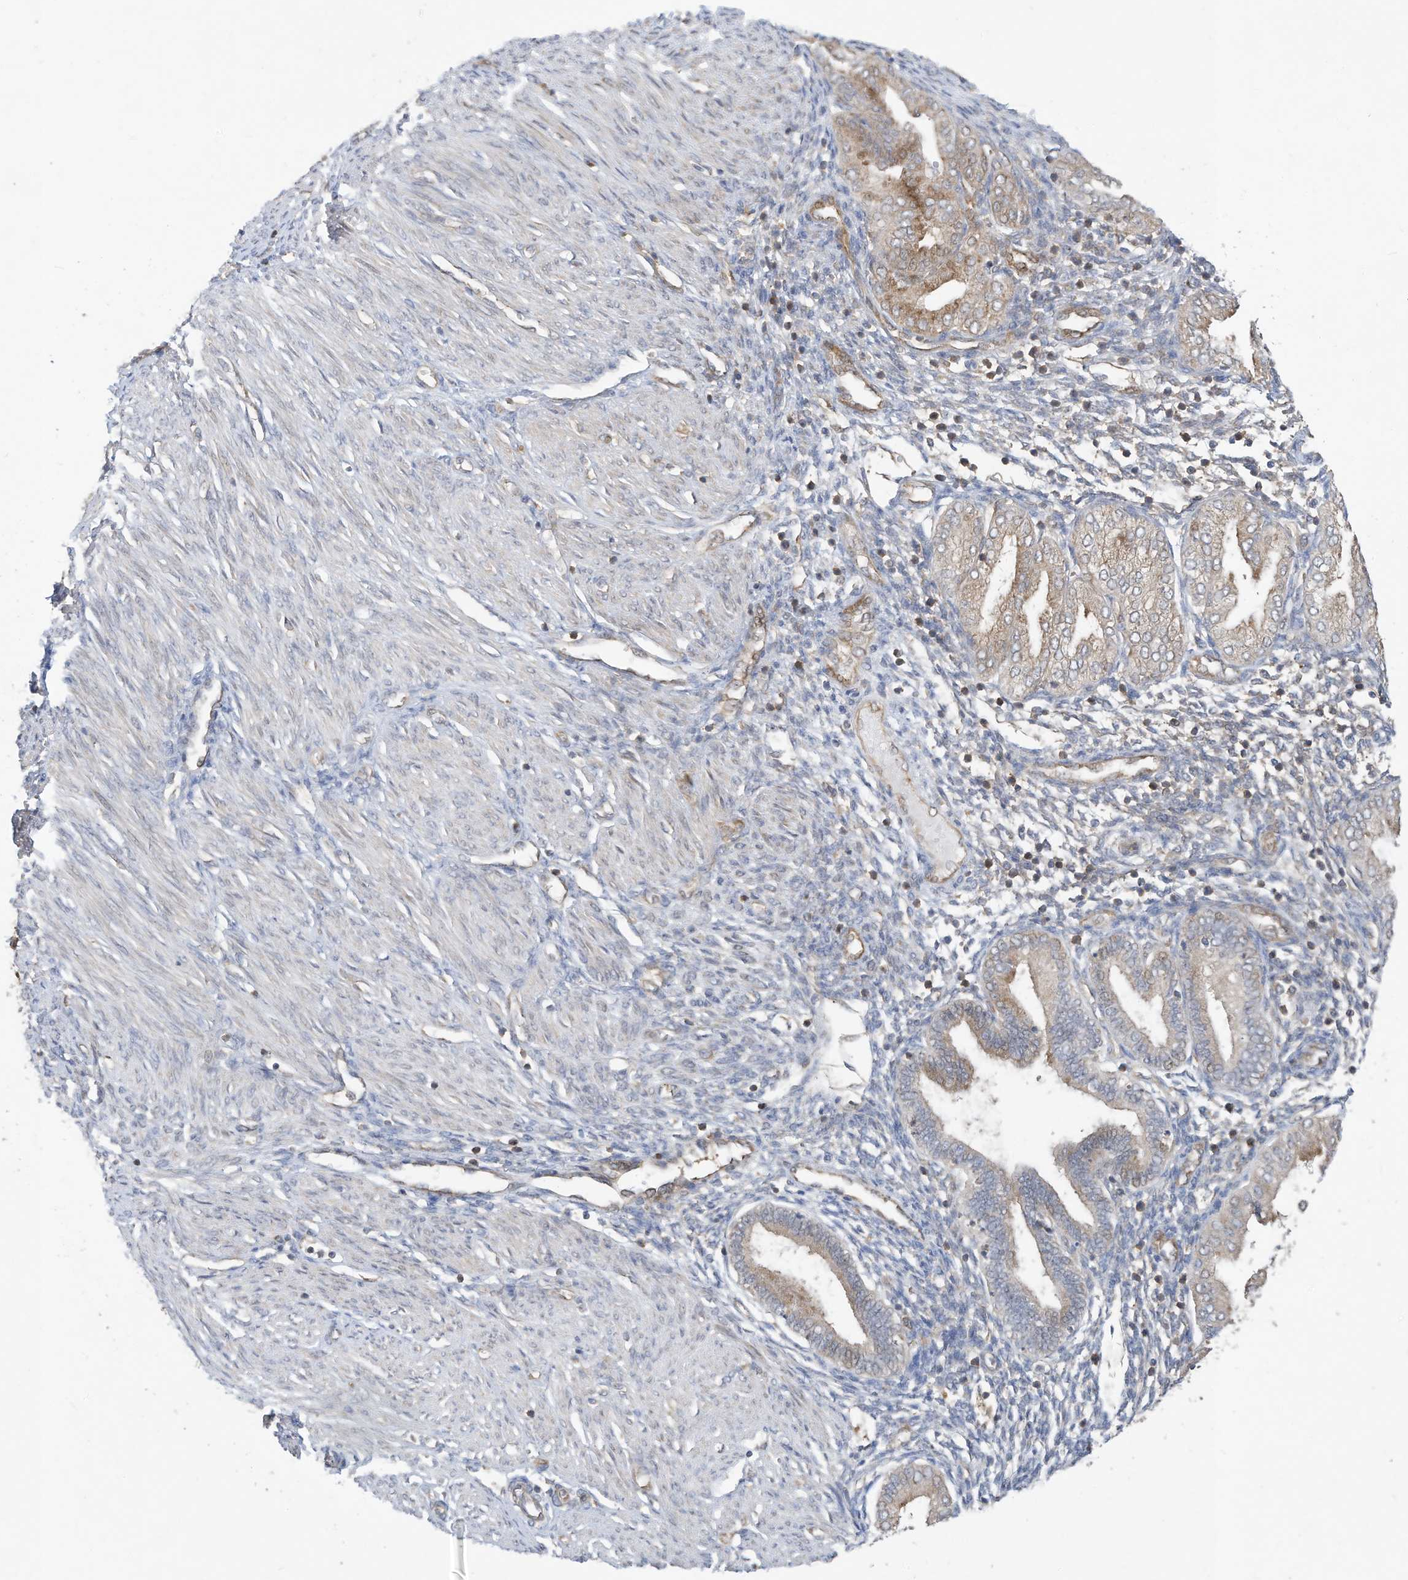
{"staining": {"intensity": "weak", "quantity": "<25%", "location": "cytoplasmic/membranous"}, "tissue": "endometrium", "cell_type": "Cells in endometrial stroma", "image_type": "normal", "snomed": [{"axis": "morphology", "description": "Normal tissue, NOS"}, {"axis": "topography", "description": "Endometrium"}], "caption": "An image of human endometrium is negative for staining in cells in endometrial stroma. (Stains: DAB (3,3'-diaminobenzidine) immunohistochemistry with hematoxylin counter stain, Microscopy: brightfield microscopy at high magnification).", "gene": "USE1", "patient": {"sex": "female", "age": 53}}